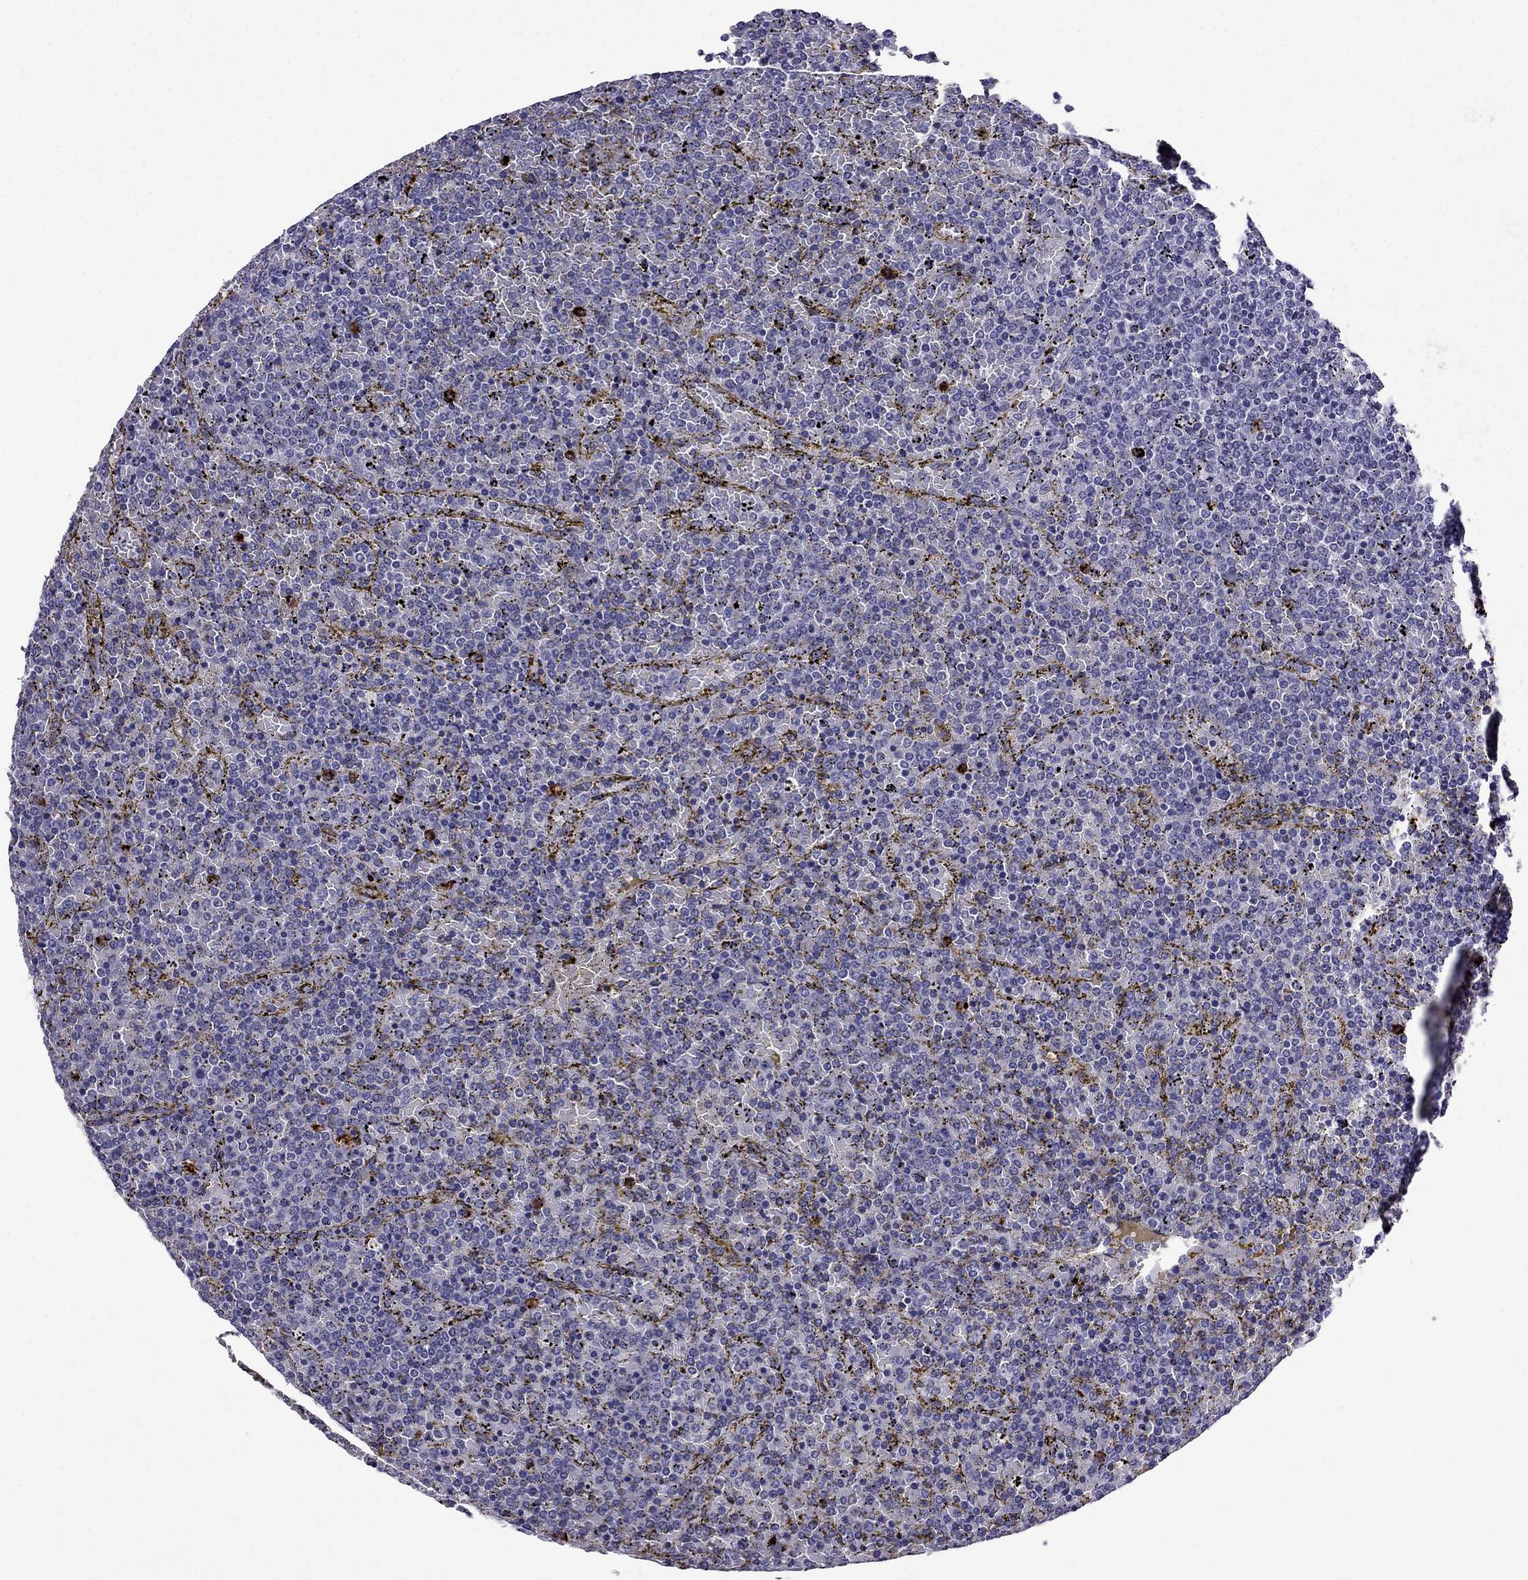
{"staining": {"intensity": "negative", "quantity": "none", "location": "none"}, "tissue": "lymphoma", "cell_type": "Tumor cells", "image_type": "cancer", "snomed": [{"axis": "morphology", "description": "Malignant lymphoma, non-Hodgkin's type, Low grade"}, {"axis": "topography", "description": "Spleen"}], "caption": "Immunohistochemical staining of human lymphoma reveals no significant staining in tumor cells.", "gene": "OLFM4", "patient": {"sex": "female", "age": 77}}